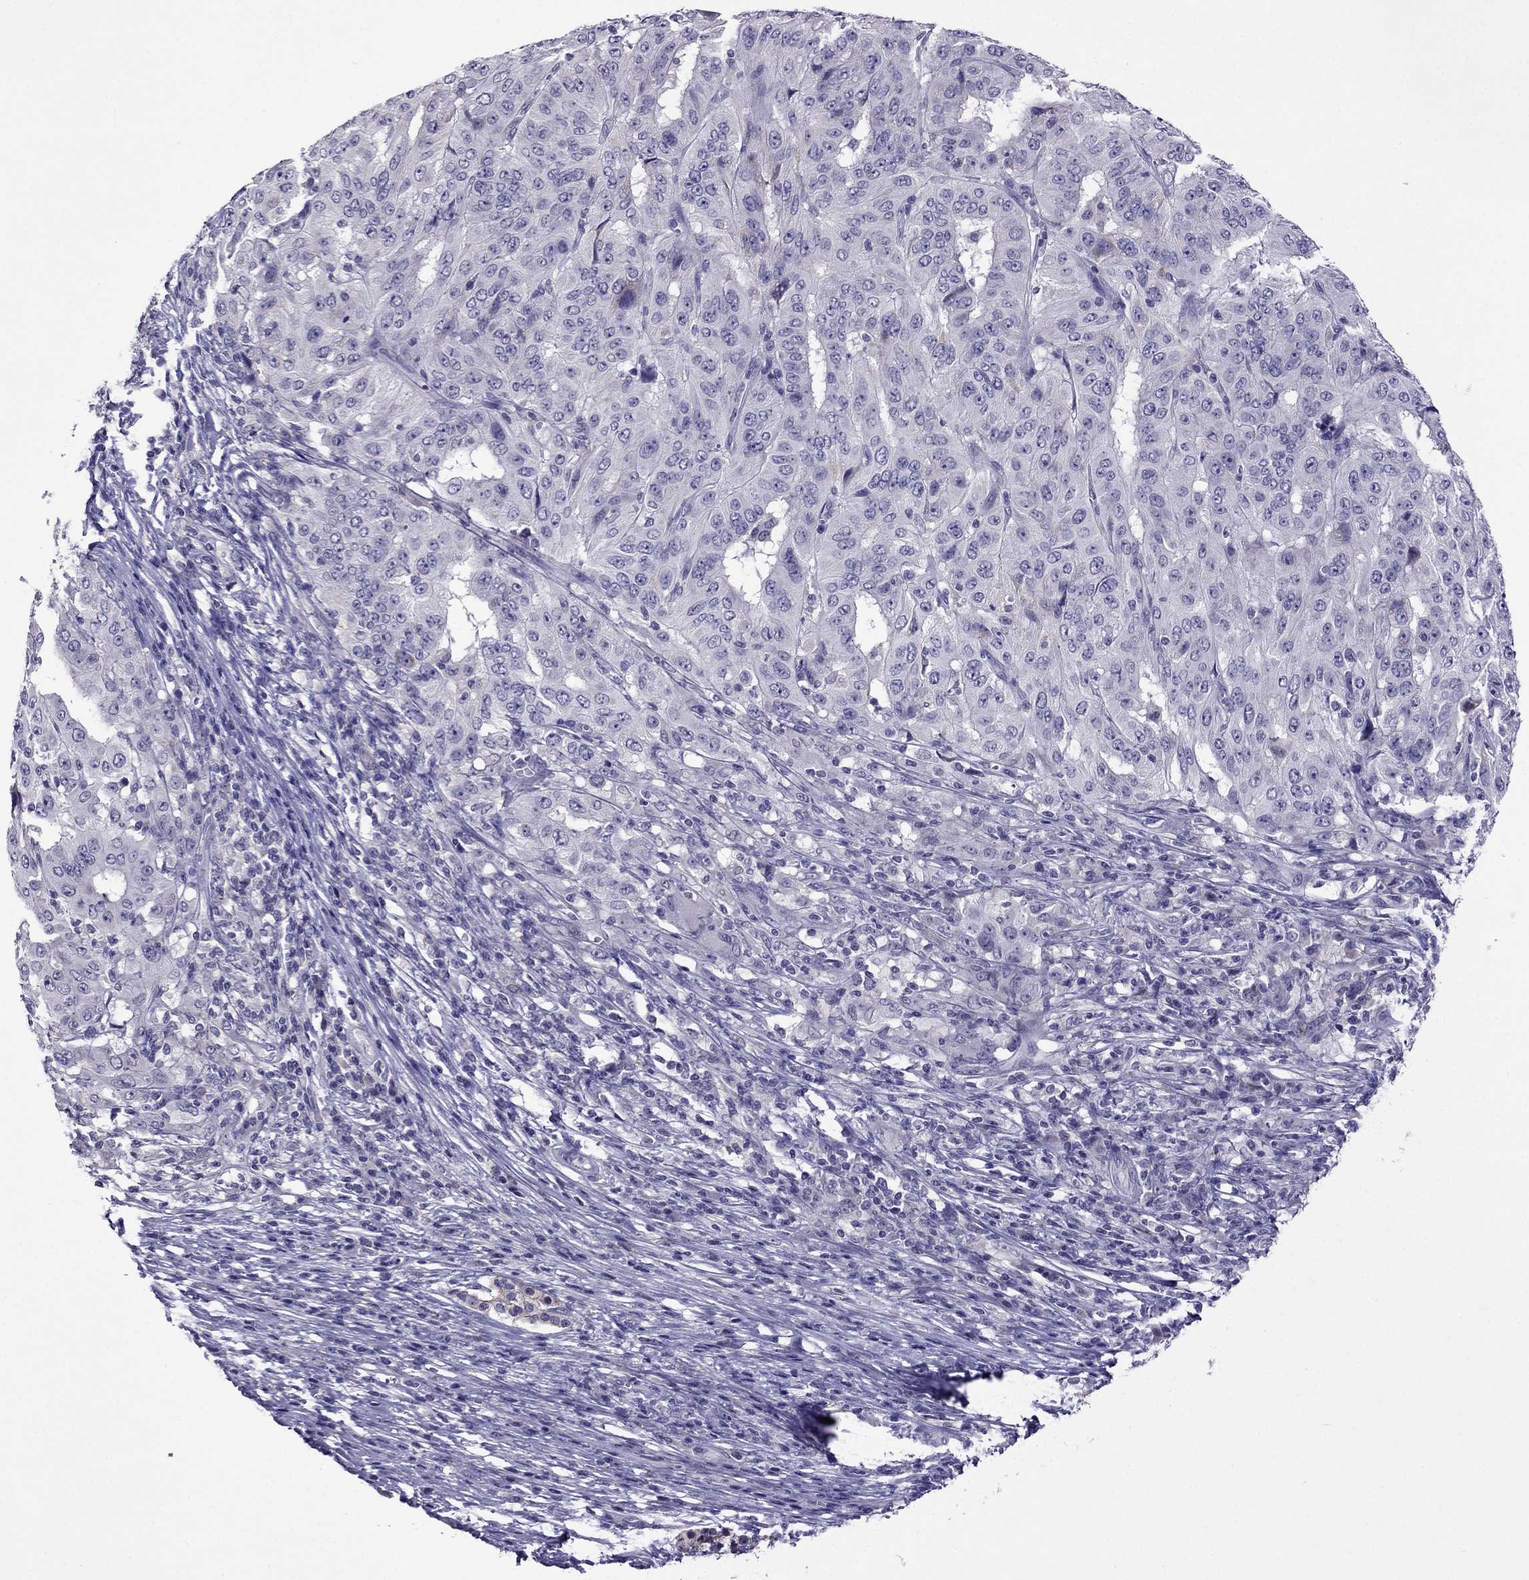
{"staining": {"intensity": "negative", "quantity": "none", "location": "none"}, "tissue": "pancreatic cancer", "cell_type": "Tumor cells", "image_type": "cancer", "snomed": [{"axis": "morphology", "description": "Adenocarcinoma, NOS"}, {"axis": "topography", "description": "Pancreas"}], "caption": "Immunohistochemistry image of pancreatic cancer stained for a protein (brown), which exhibits no staining in tumor cells.", "gene": "SPTBN4", "patient": {"sex": "male", "age": 63}}